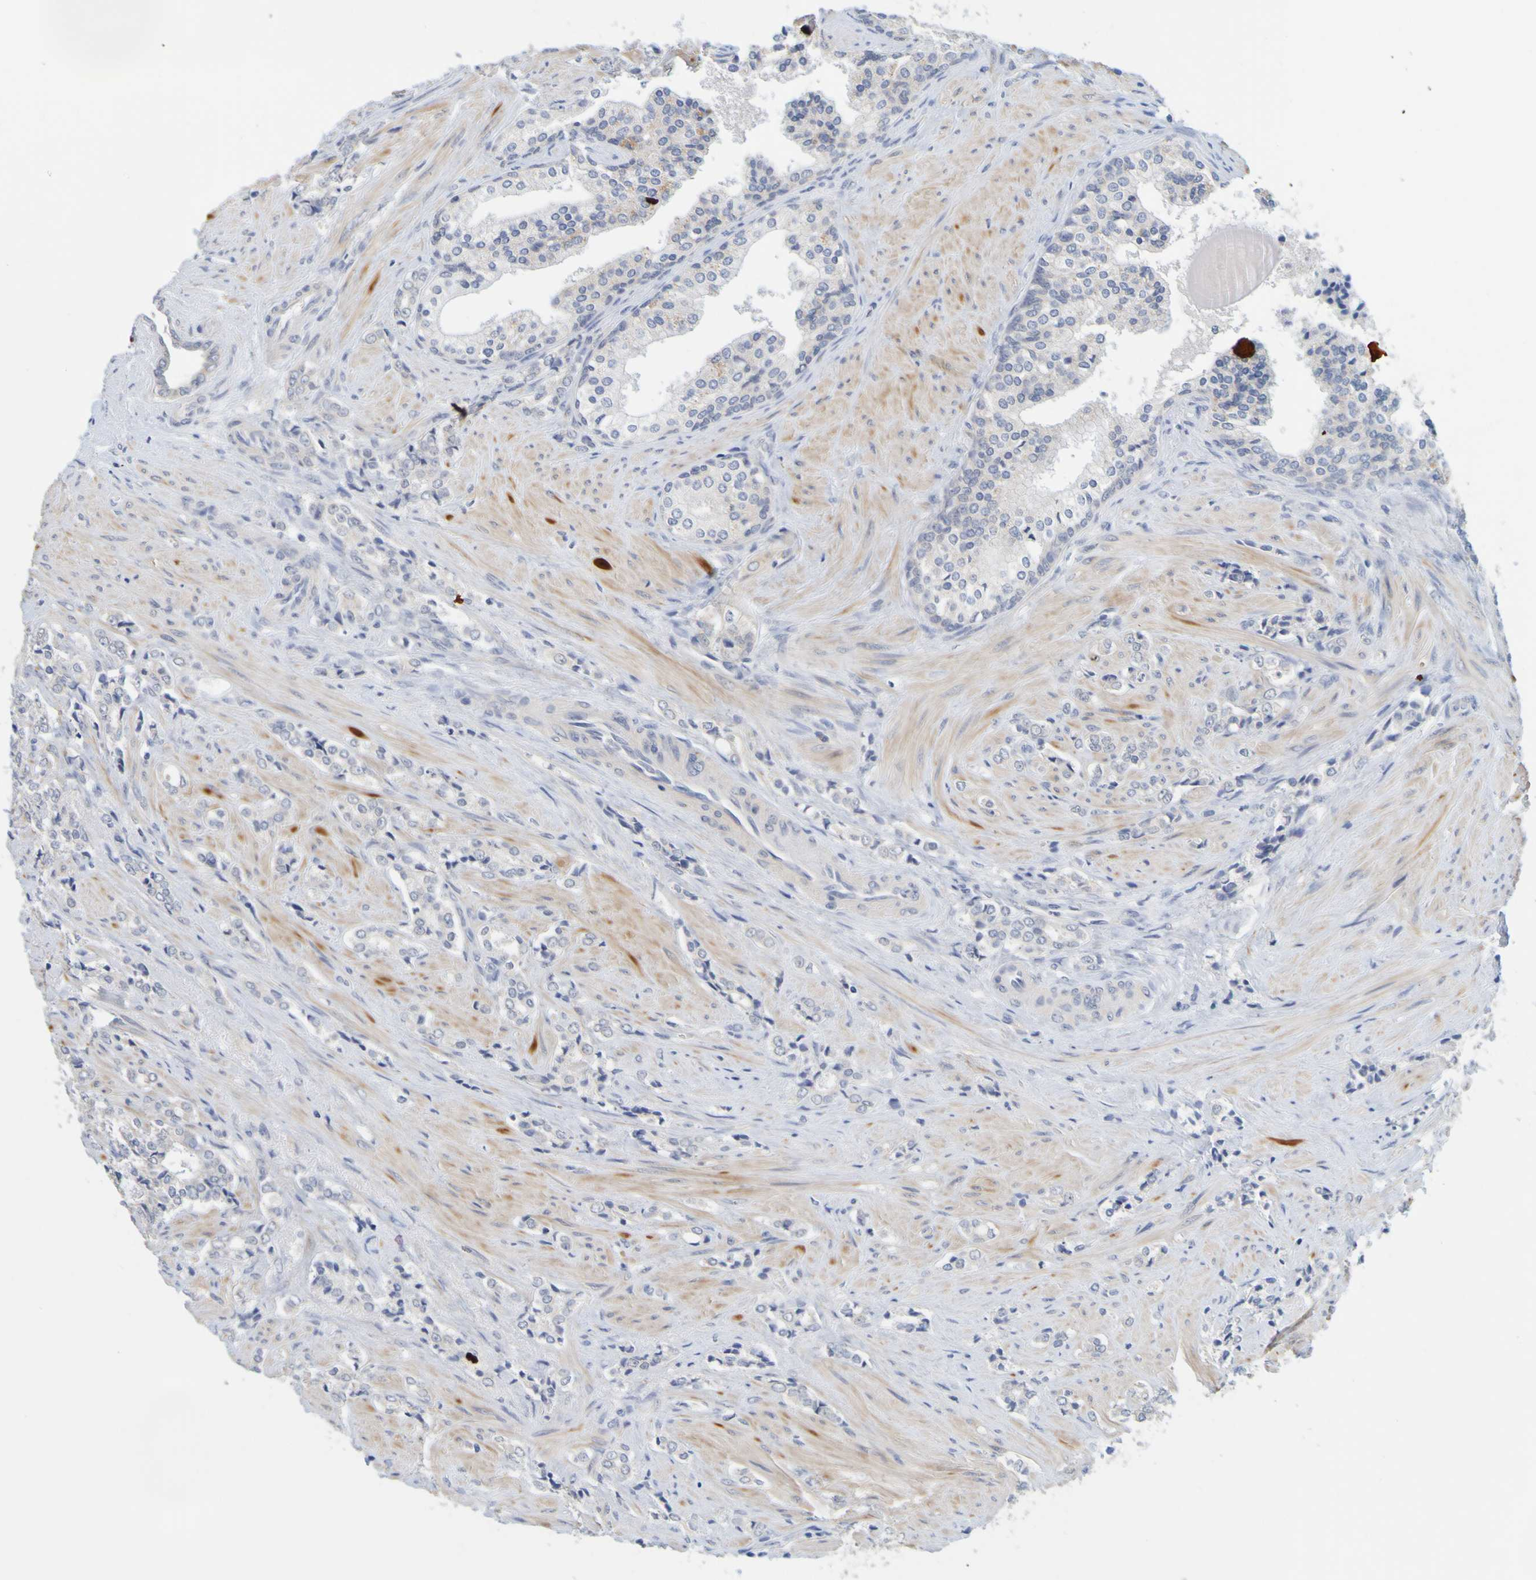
{"staining": {"intensity": "negative", "quantity": "none", "location": "none"}, "tissue": "prostate cancer", "cell_type": "Tumor cells", "image_type": "cancer", "snomed": [{"axis": "morphology", "description": "Adenocarcinoma, Low grade"}, {"axis": "topography", "description": "Prostate"}], "caption": "Human low-grade adenocarcinoma (prostate) stained for a protein using immunohistochemistry (IHC) reveals no expression in tumor cells.", "gene": "ENDOU", "patient": {"sex": "male", "age": 60}}